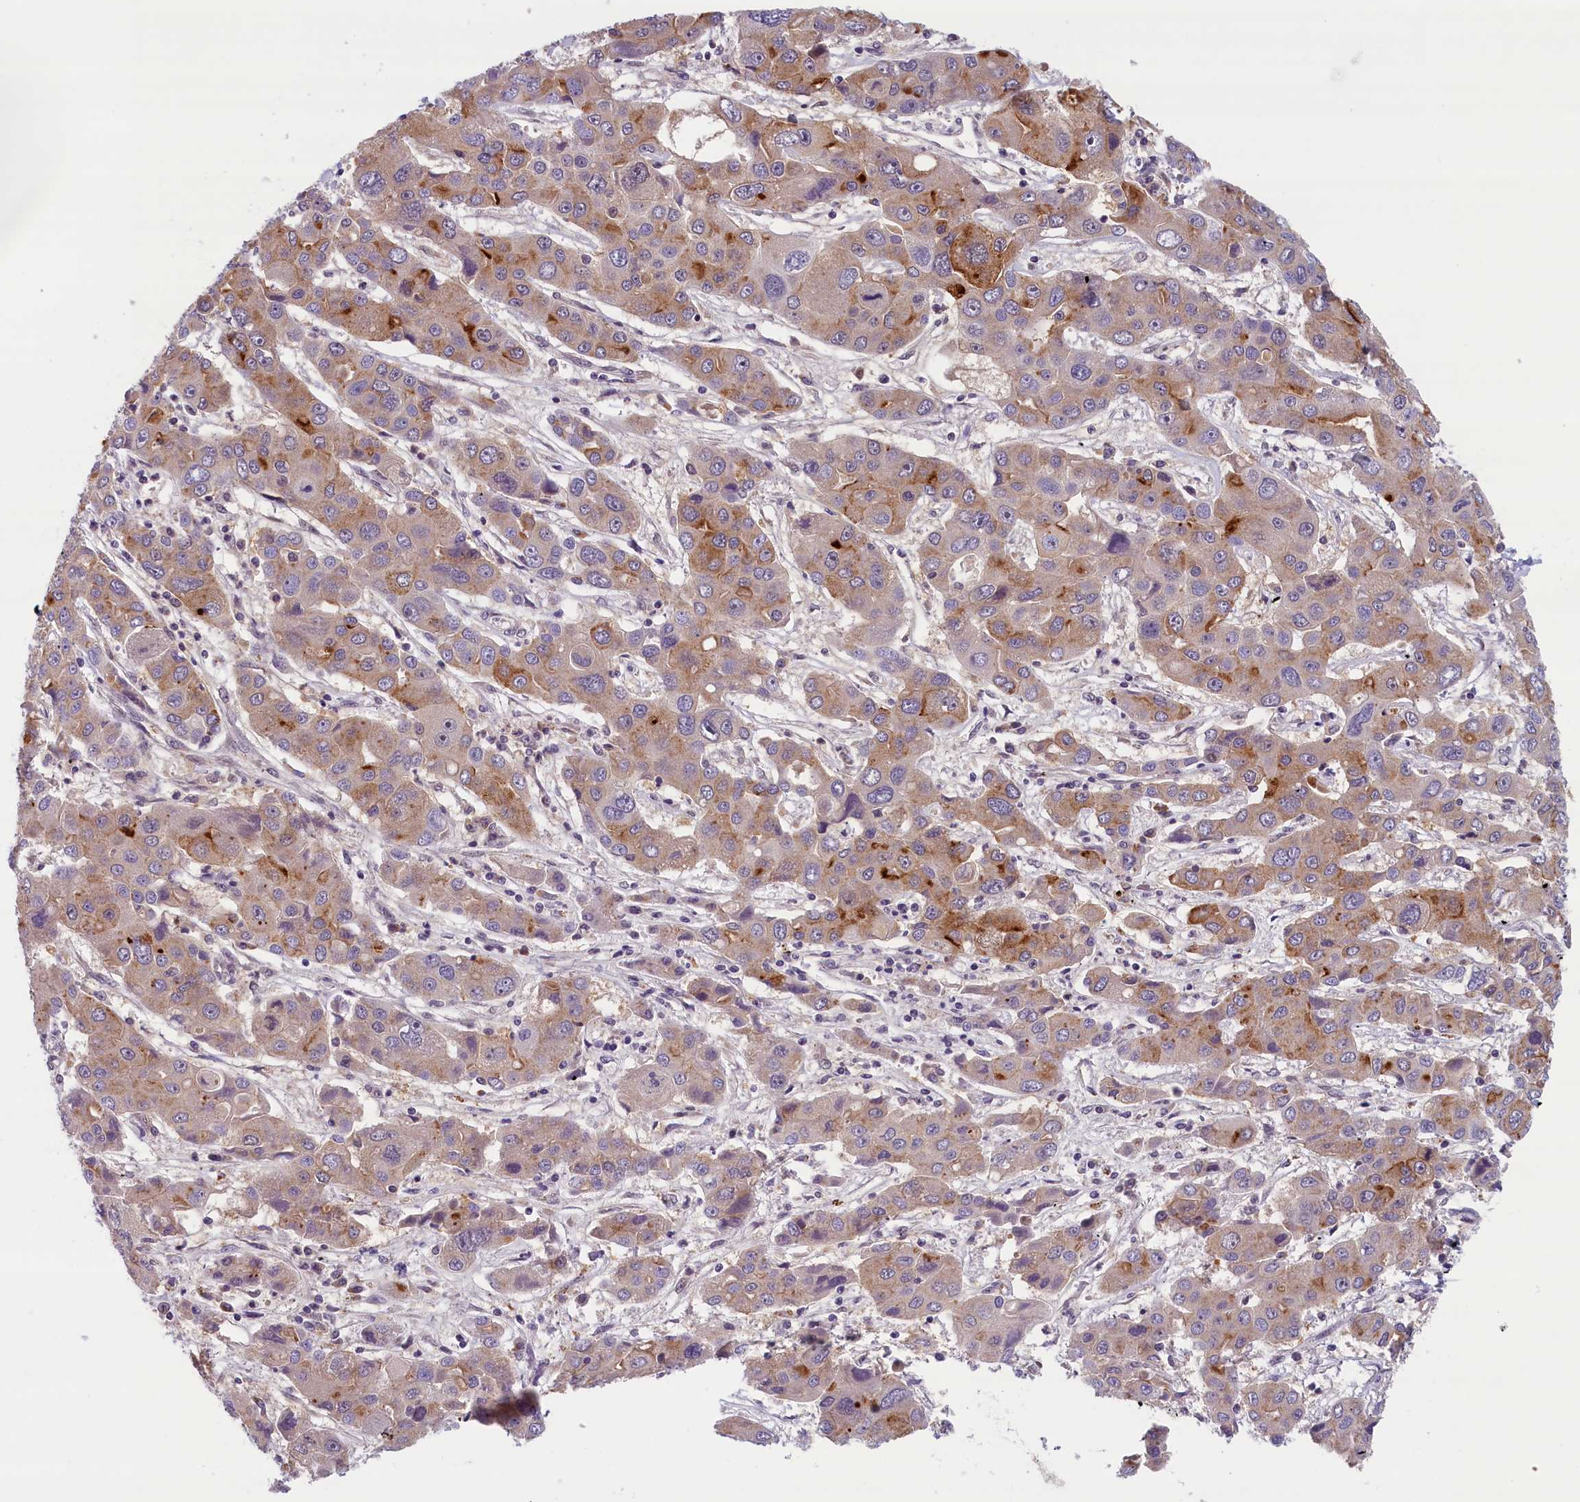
{"staining": {"intensity": "moderate", "quantity": "<25%", "location": "cytoplasmic/membranous"}, "tissue": "liver cancer", "cell_type": "Tumor cells", "image_type": "cancer", "snomed": [{"axis": "morphology", "description": "Cholangiocarcinoma"}, {"axis": "topography", "description": "Liver"}], "caption": "IHC photomicrograph of neoplastic tissue: liver cancer stained using IHC shows low levels of moderate protein expression localized specifically in the cytoplasmic/membranous of tumor cells, appearing as a cytoplasmic/membranous brown color.", "gene": "KCNK6", "patient": {"sex": "male", "age": 67}}